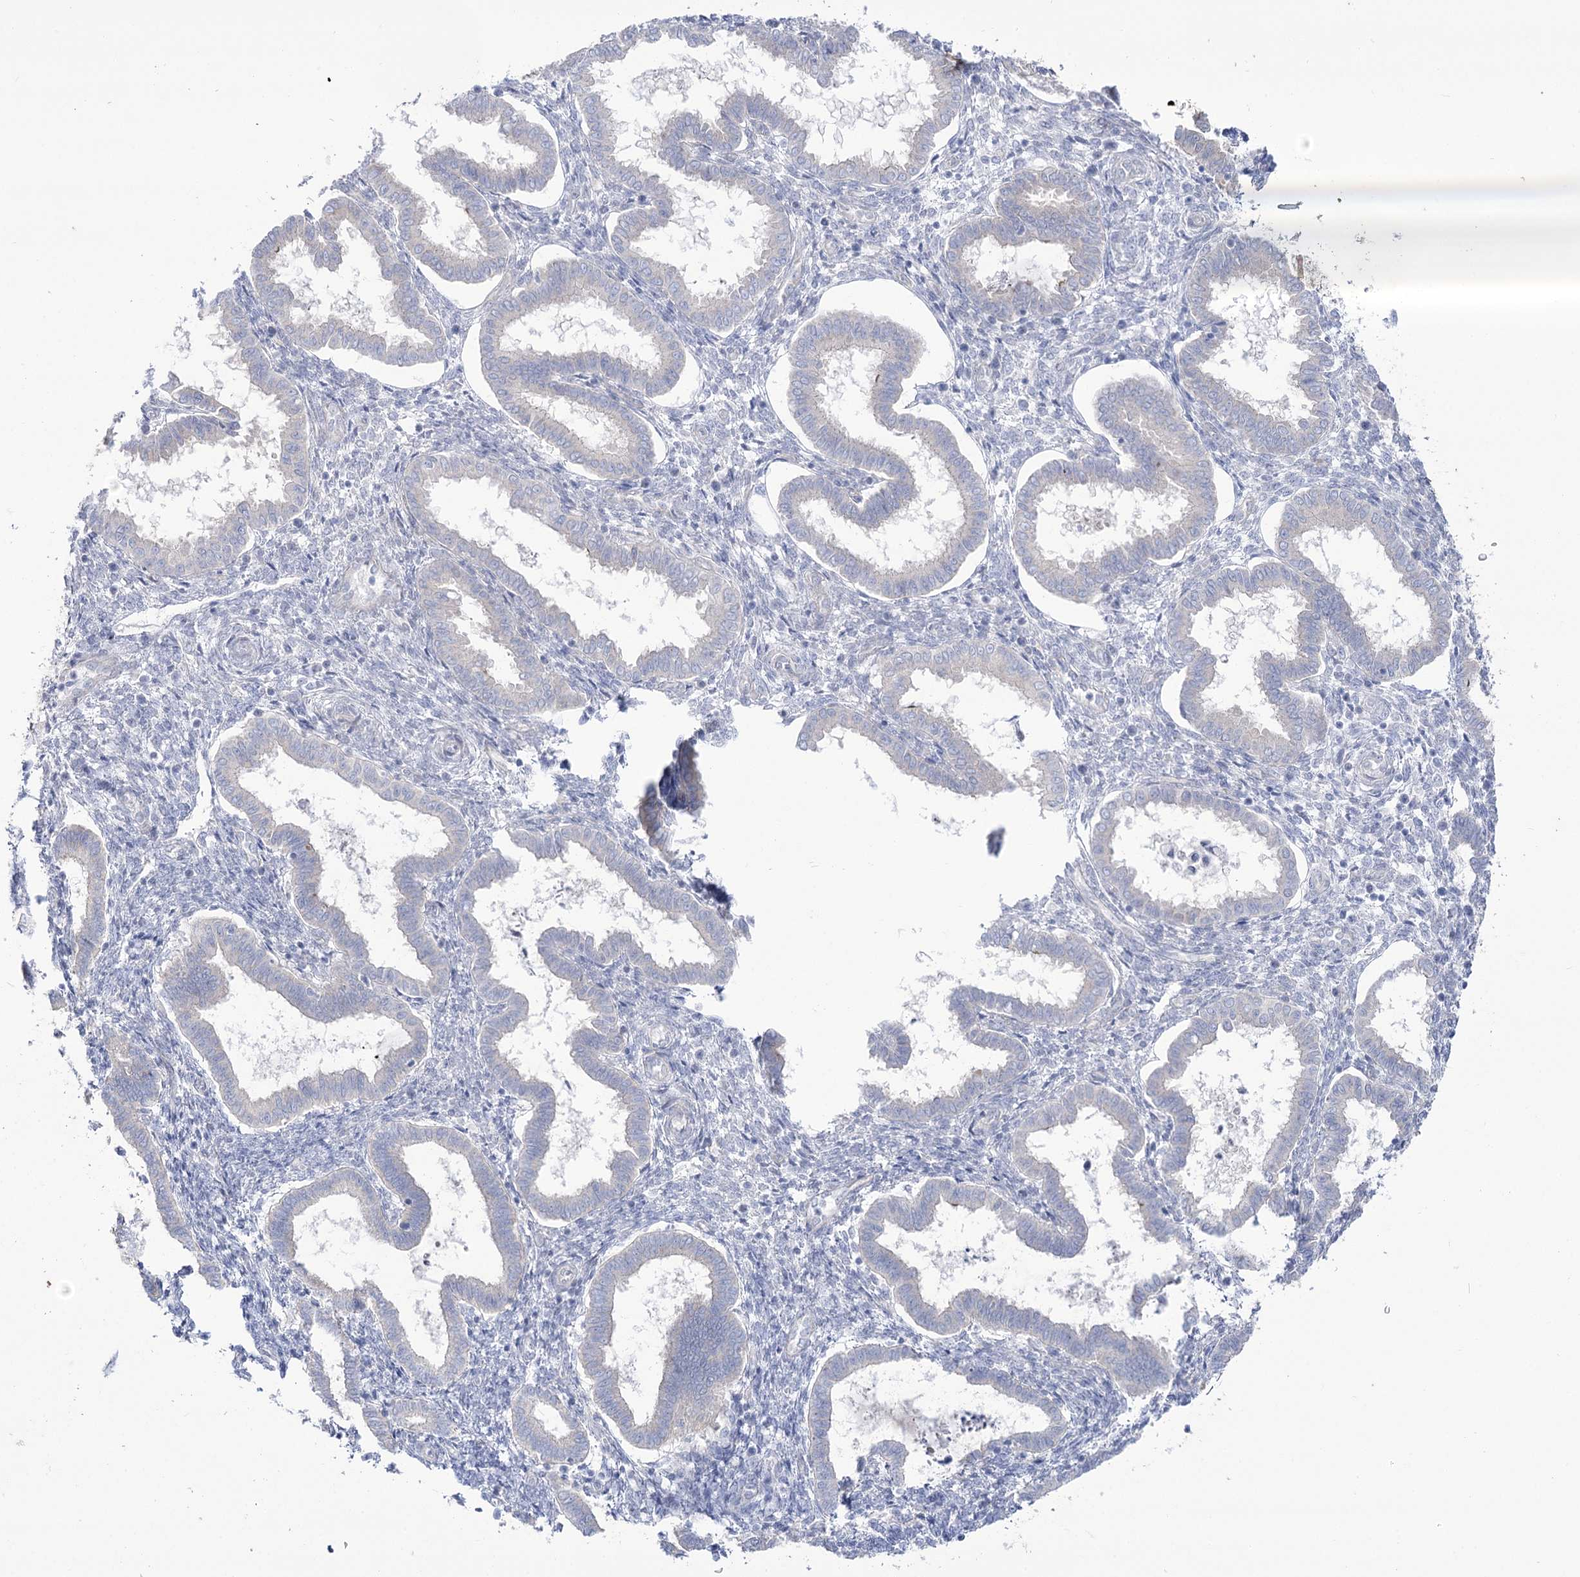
{"staining": {"intensity": "negative", "quantity": "none", "location": "none"}, "tissue": "endometrium", "cell_type": "Cells in endometrial stroma", "image_type": "normal", "snomed": [{"axis": "morphology", "description": "Normal tissue, NOS"}, {"axis": "topography", "description": "Endometrium"}], "caption": "Micrograph shows no protein staining in cells in endometrial stroma of benign endometrium.", "gene": "SUOX", "patient": {"sex": "female", "age": 24}}